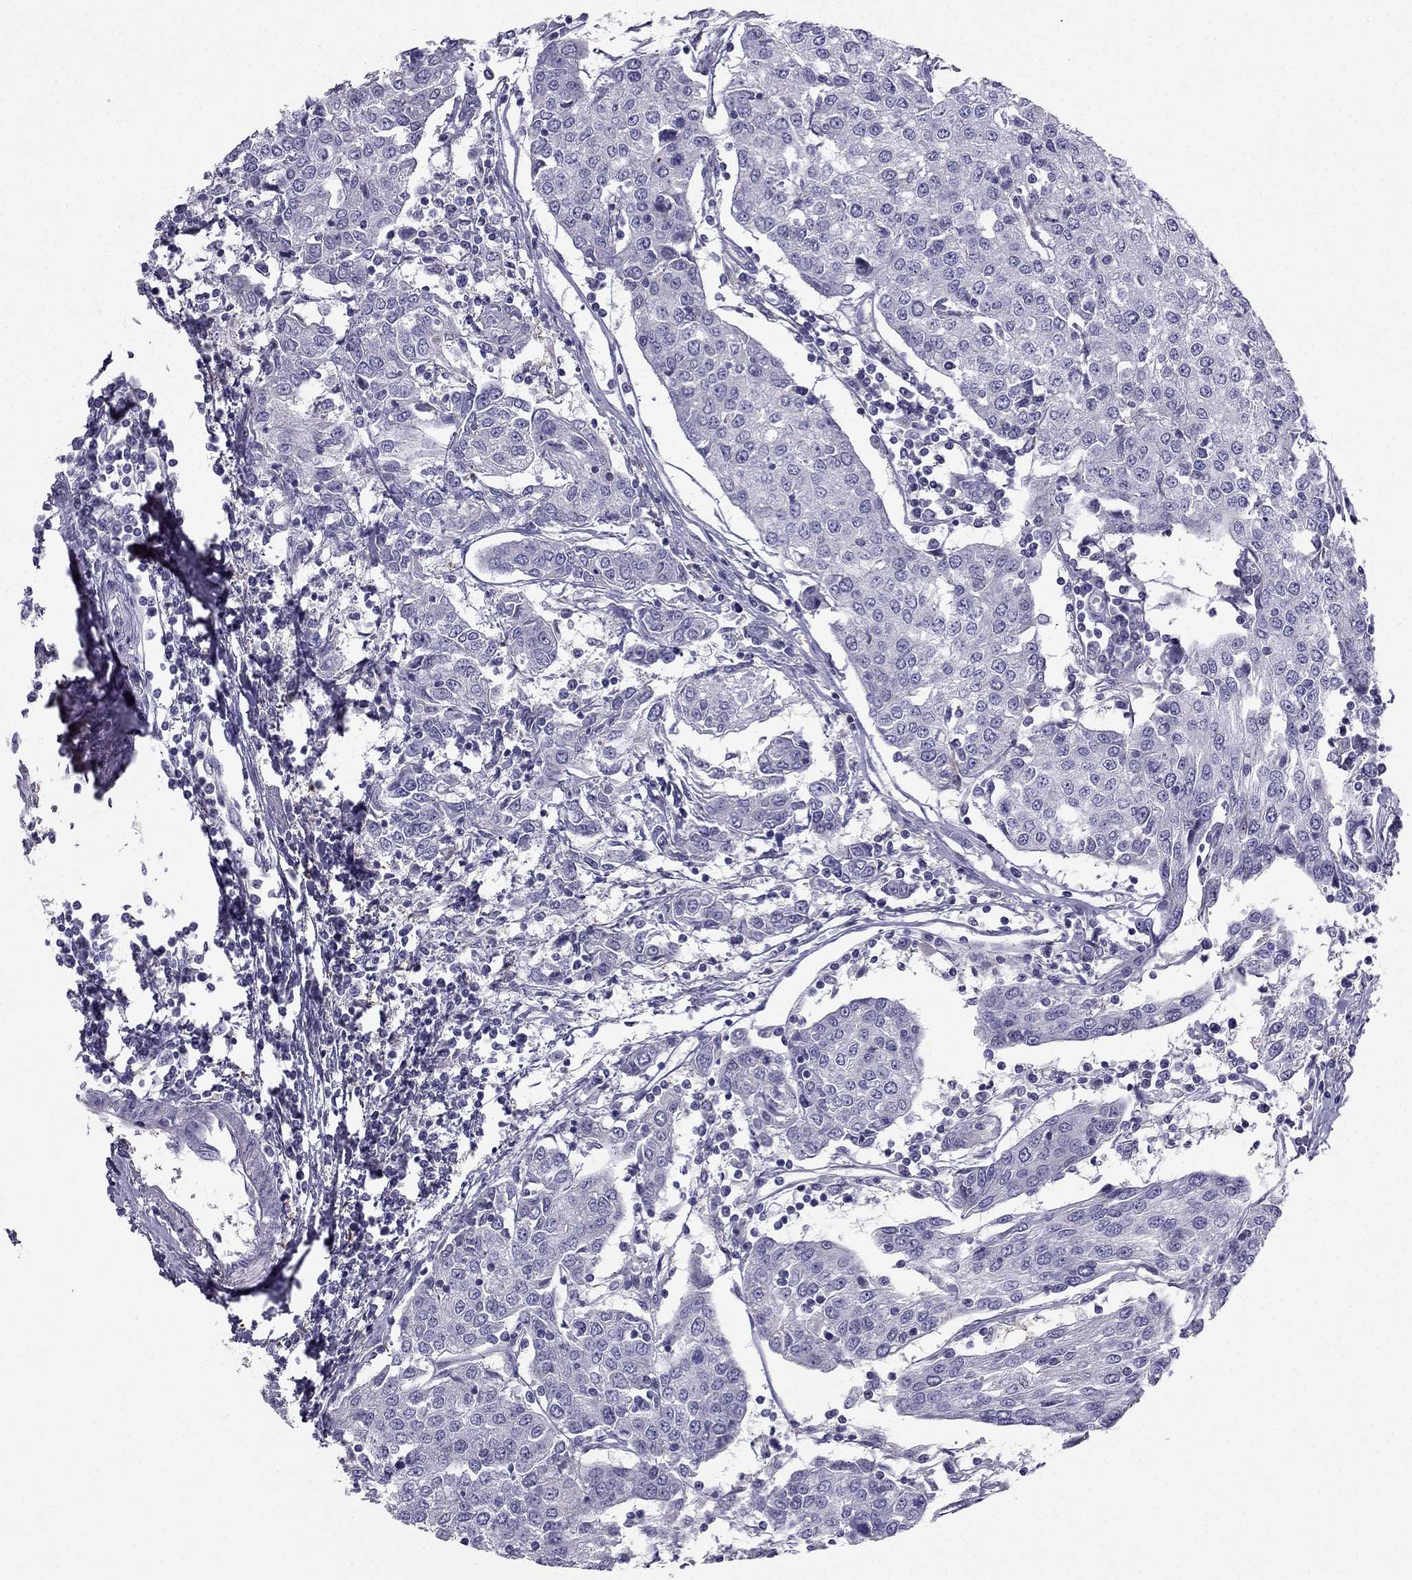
{"staining": {"intensity": "negative", "quantity": "none", "location": "none"}, "tissue": "urothelial cancer", "cell_type": "Tumor cells", "image_type": "cancer", "snomed": [{"axis": "morphology", "description": "Urothelial carcinoma, High grade"}, {"axis": "topography", "description": "Urinary bladder"}], "caption": "High magnification brightfield microscopy of high-grade urothelial carcinoma stained with DAB (brown) and counterstained with hematoxylin (blue): tumor cells show no significant staining.", "gene": "SYT5", "patient": {"sex": "female", "age": 85}}